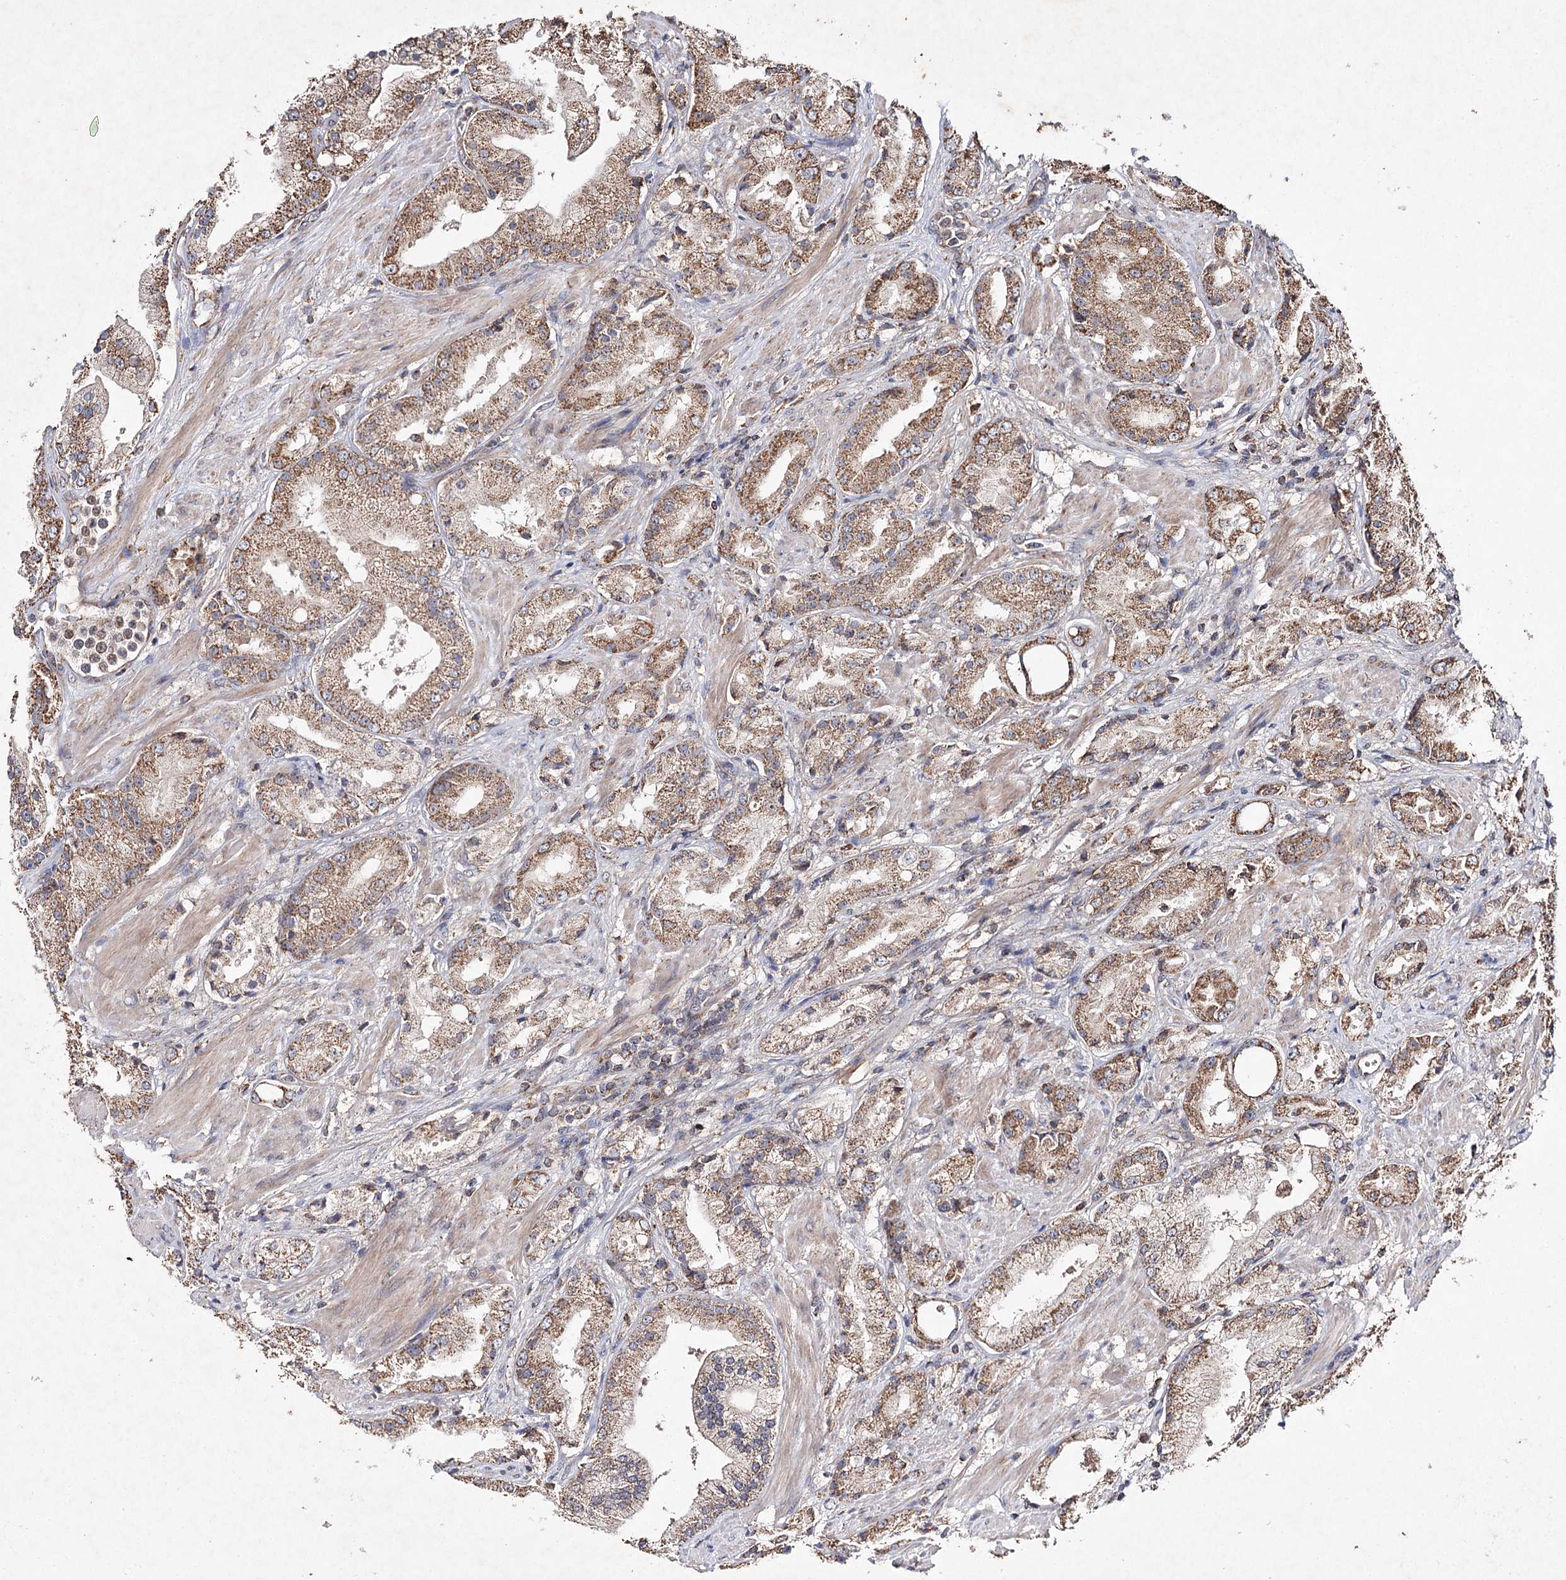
{"staining": {"intensity": "moderate", "quantity": ">75%", "location": "cytoplasmic/membranous"}, "tissue": "prostate cancer", "cell_type": "Tumor cells", "image_type": "cancer", "snomed": [{"axis": "morphology", "description": "Adenocarcinoma, Low grade"}, {"axis": "topography", "description": "Prostate"}], "caption": "IHC of prostate cancer (adenocarcinoma (low-grade)) exhibits medium levels of moderate cytoplasmic/membranous staining in approximately >75% of tumor cells.", "gene": "PIK3CB", "patient": {"sex": "male", "age": 67}}